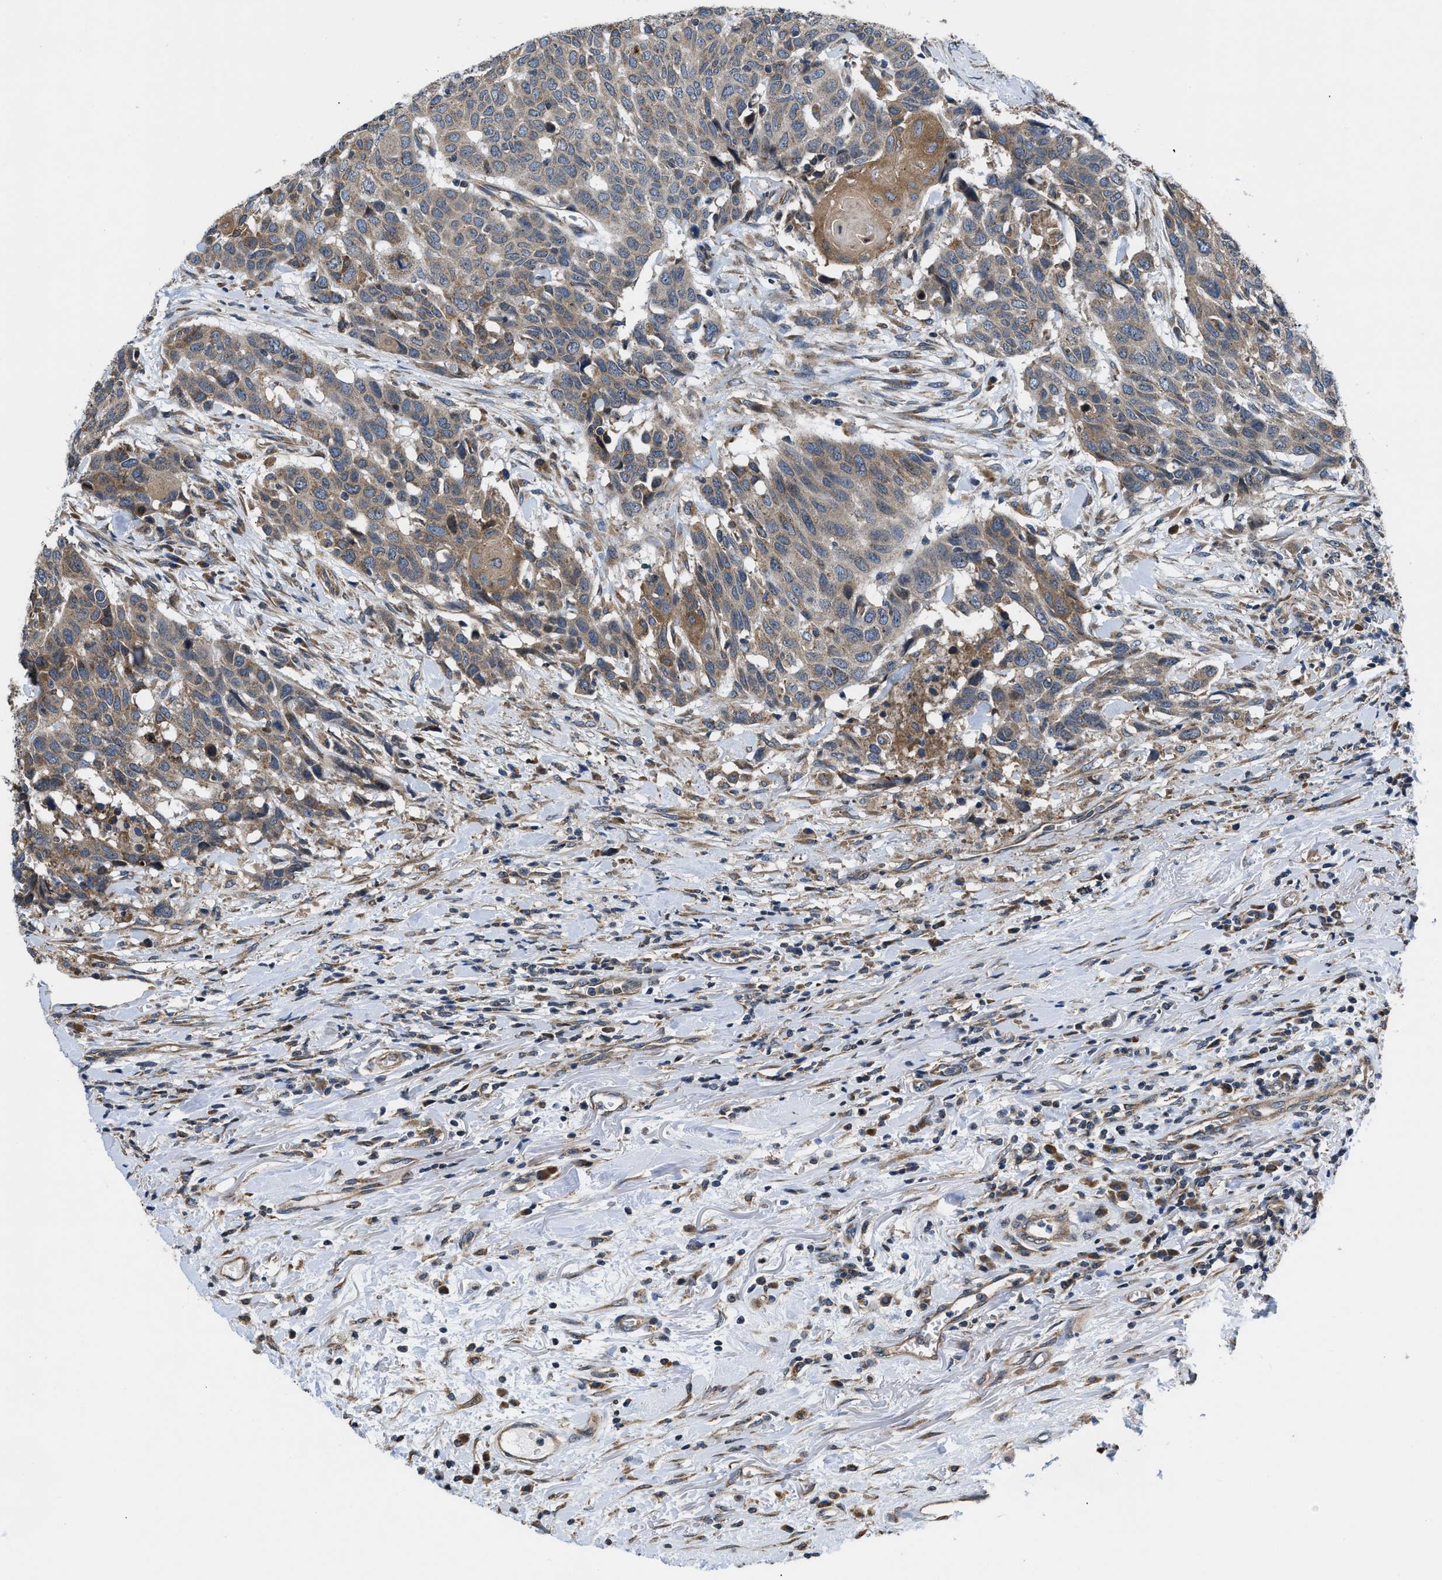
{"staining": {"intensity": "weak", "quantity": ">75%", "location": "cytoplasmic/membranous"}, "tissue": "head and neck cancer", "cell_type": "Tumor cells", "image_type": "cancer", "snomed": [{"axis": "morphology", "description": "Squamous cell carcinoma, NOS"}, {"axis": "topography", "description": "Head-Neck"}], "caption": "Immunohistochemical staining of human head and neck cancer (squamous cell carcinoma) exhibits low levels of weak cytoplasmic/membranous protein staining in approximately >75% of tumor cells. (Stains: DAB in brown, nuclei in blue, Microscopy: brightfield microscopy at high magnification).", "gene": "CEP128", "patient": {"sex": "male", "age": 66}}